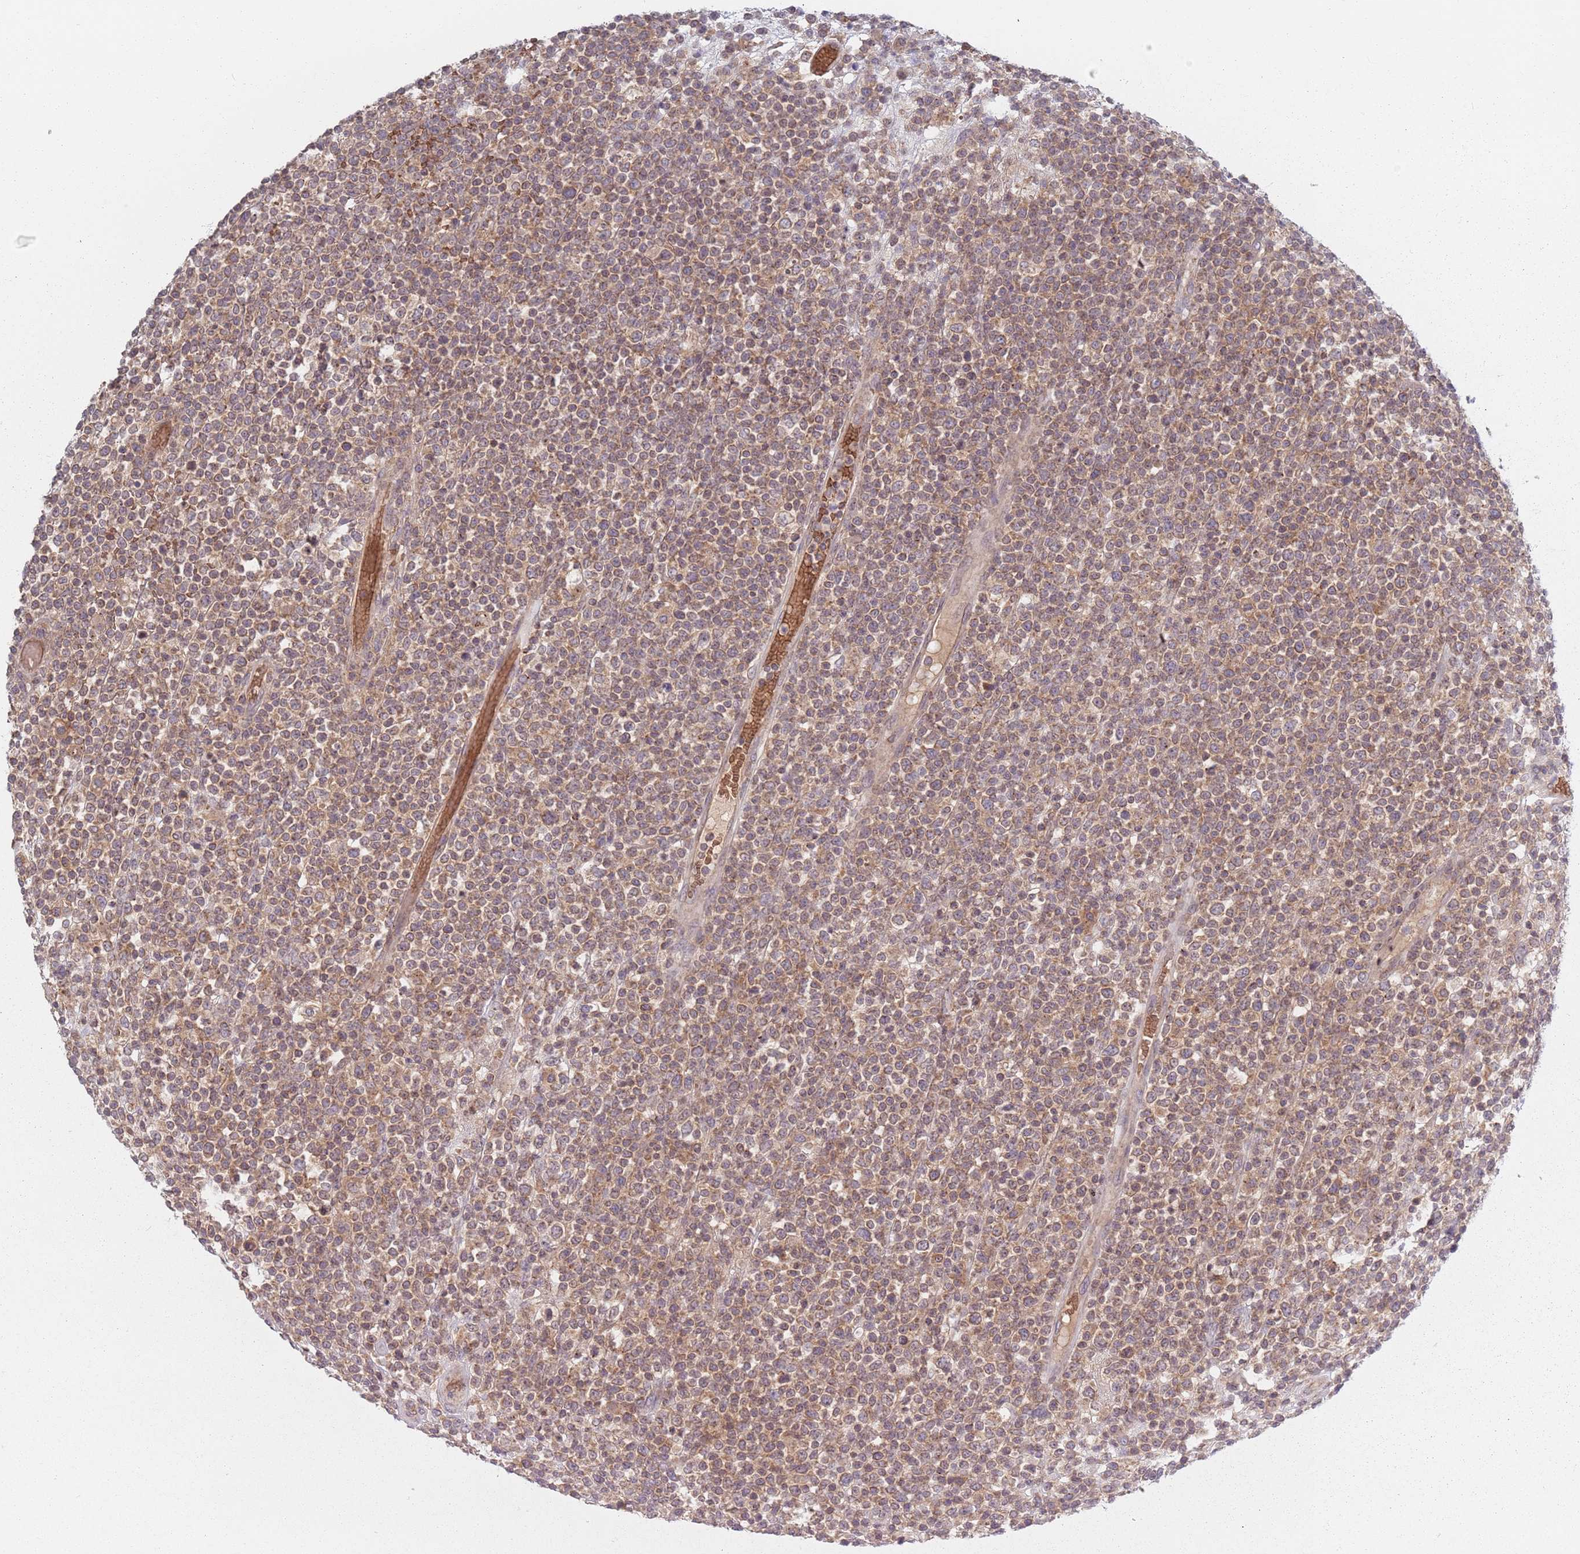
{"staining": {"intensity": "moderate", "quantity": ">75%", "location": "cytoplasmic/membranous"}, "tissue": "lymphoma", "cell_type": "Tumor cells", "image_type": "cancer", "snomed": [{"axis": "morphology", "description": "Malignant lymphoma, non-Hodgkin's type, High grade"}, {"axis": "topography", "description": "Colon"}], "caption": "Human lymphoma stained for a protein (brown) shows moderate cytoplasmic/membranous positive staining in approximately >75% of tumor cells.", "gene": "ASB13", "patient": {"sex": "female", "age": 53}}